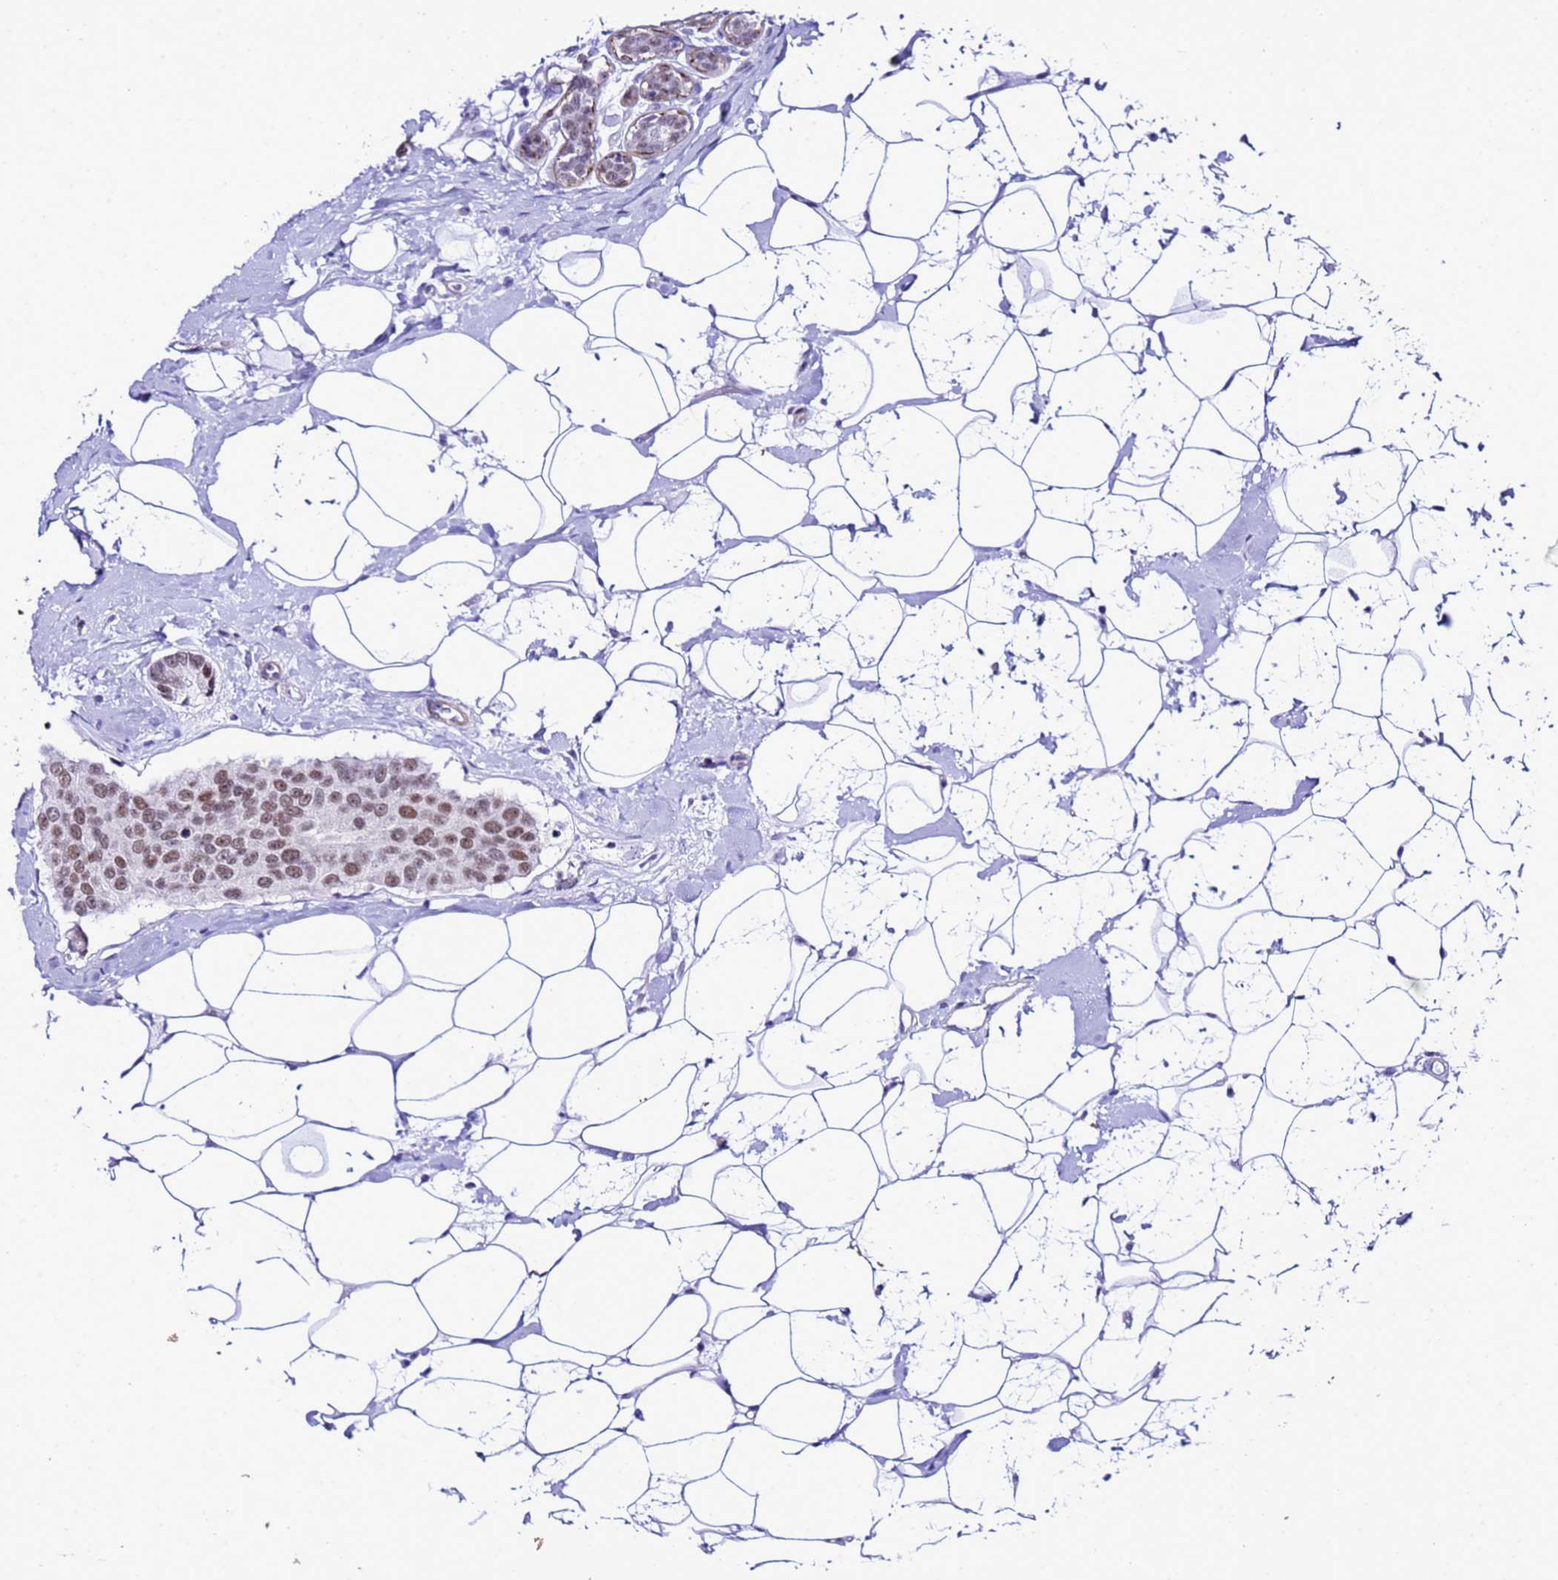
{"staining": {"intensity": "moderate", "quantity": ">75%", "location": "nuclear"}, "tissue": "breast cancer", "cell_type": "Tumor cells", "image_type": "cancer", "snomed": [{"axis": "morphology", "description": "Normal tissue, NOS"}, {"axis": "morphology", "description": "Duct carcinoma"}, {"axis": "topography", "description": "Breast"}], "caption": "Protein expression by immunohistochemistry (IHC) displays moderate nuclear expression in about >75% of tumor cells in breast infiltrating ductal carcinoma.", "gene": "BCL7A", "patient": {"sex": "female", "age": 39}}